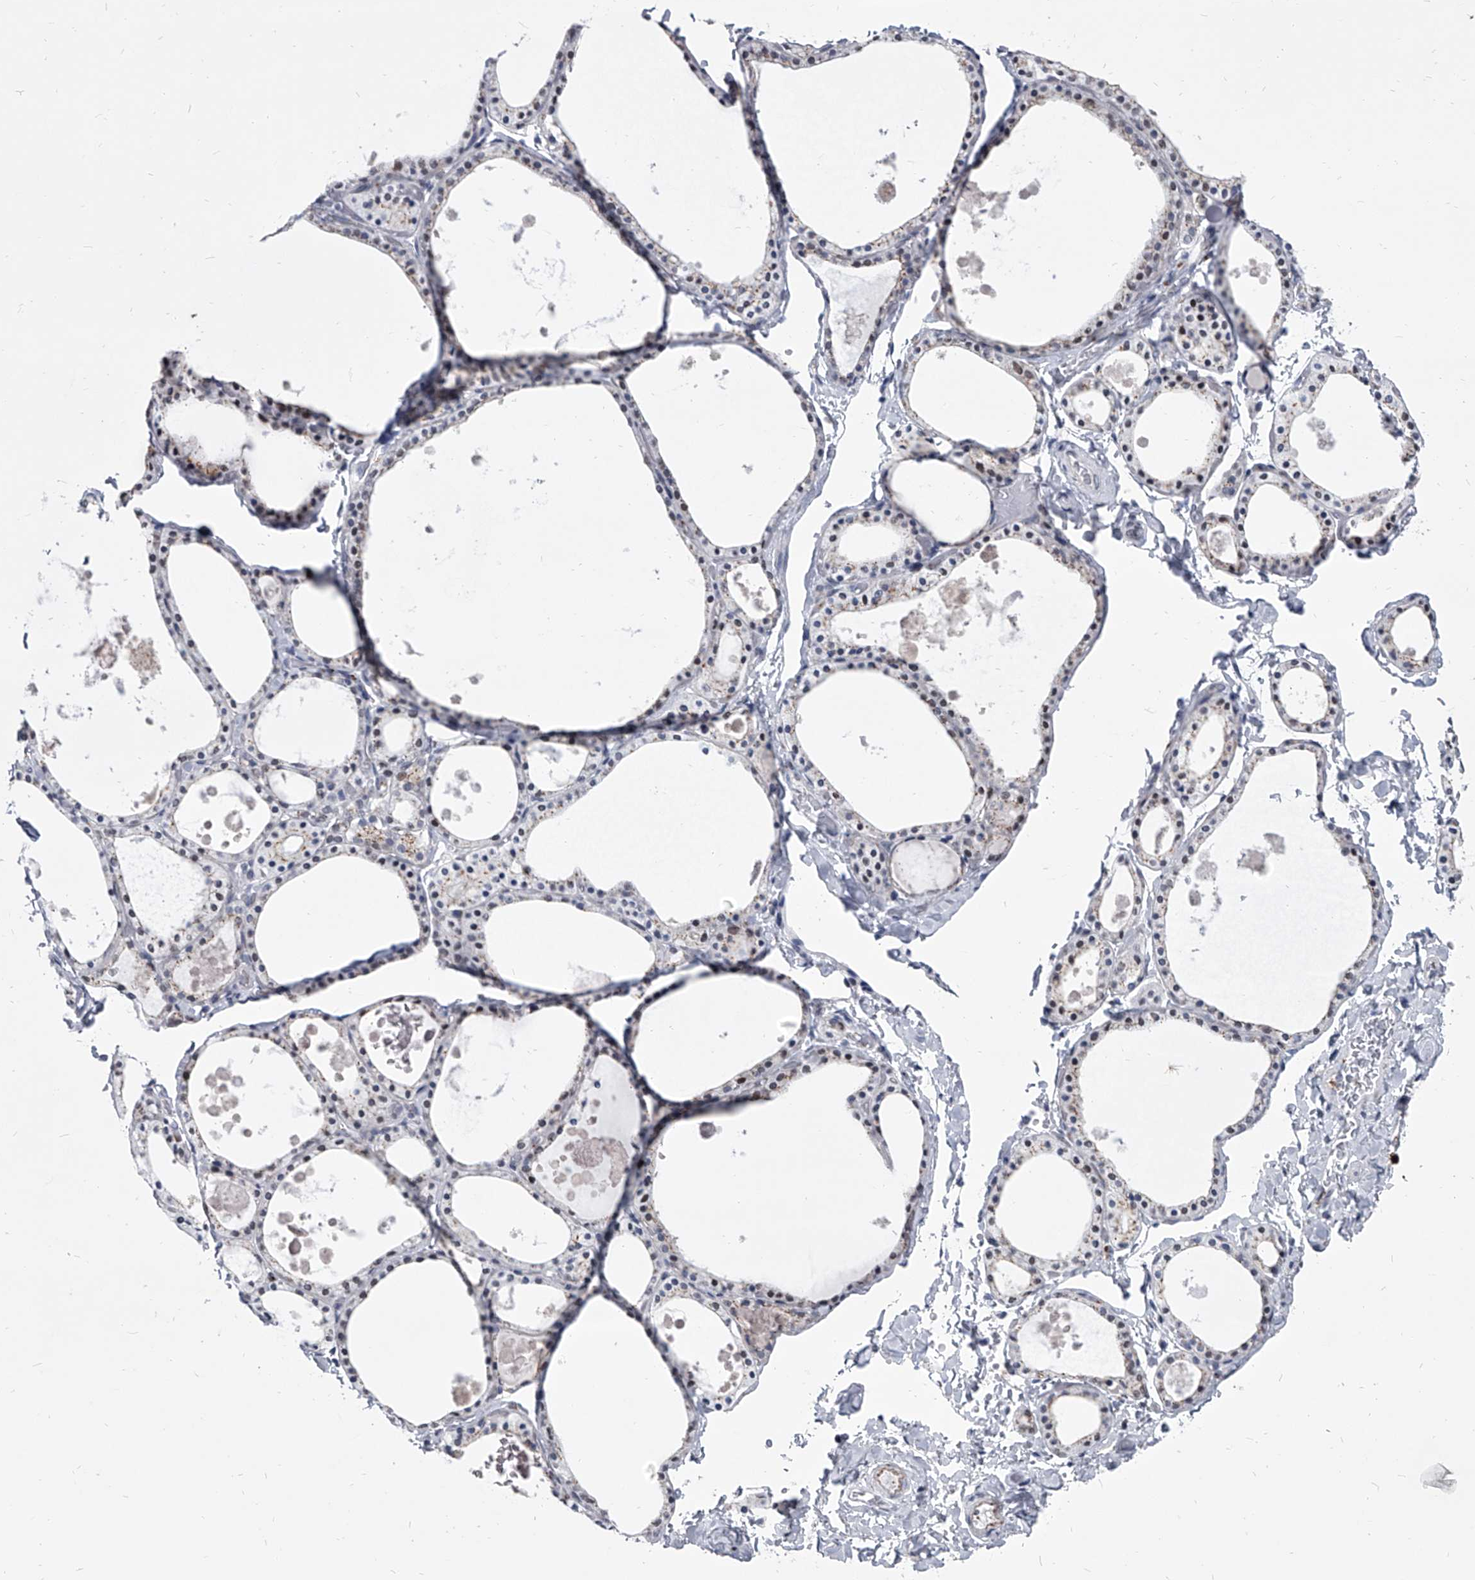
{"staining": {"intensity": "weak", "quantity": "<25%", "location": "cytoplasmic/membranous,nuclear"}, "tissue": "thyroid gland", "cell_type": "Glandular cells", "image_type": "normal", "snomed": [{"axis": "morphology", "description": "Normal tissue, NOS"}, {"axis": "topography", "description": "Thyroid gland"}], "caption": "The histopathology image exhibits no significant staining in glandular cells of thyroid gland.", "gene": "EVA1C", "patient": {"sex": "male", "age": 56}}